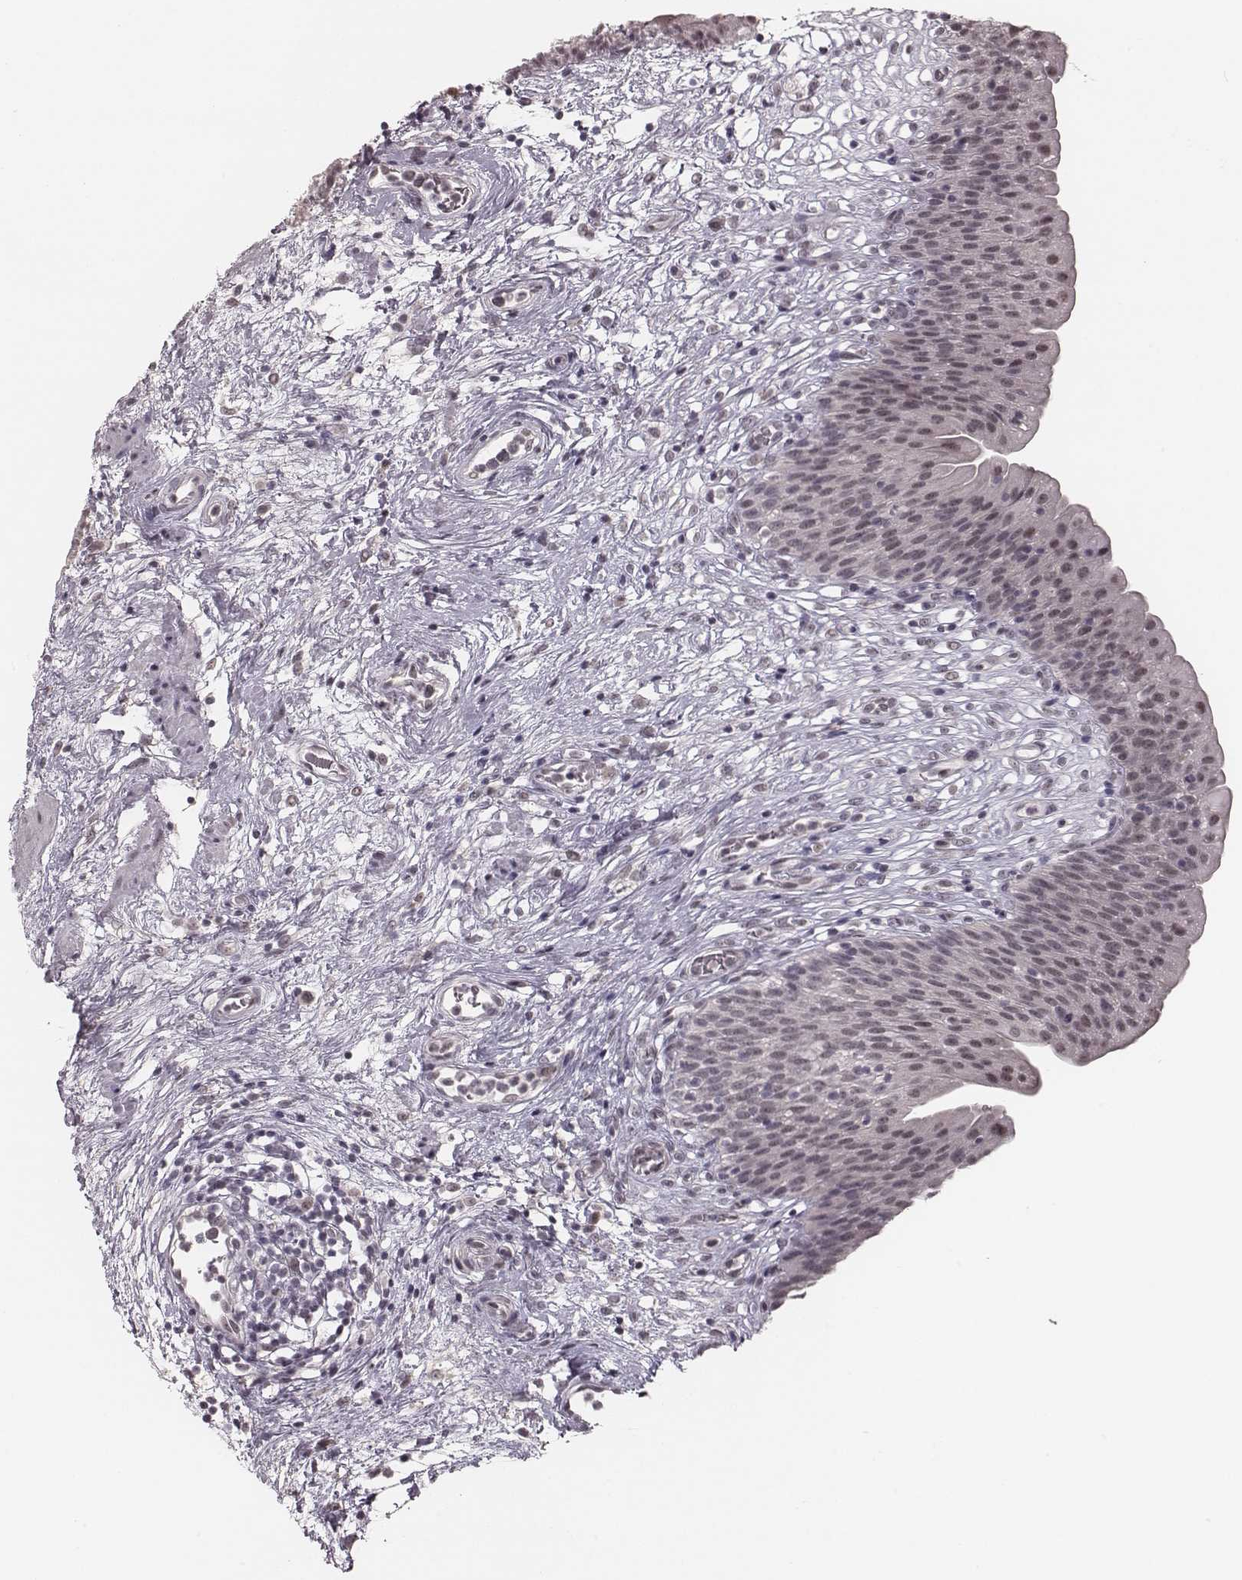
{"staining": {"intensity": "weak", "quantity": "<25%", "location": "nuclear"}, "tissue": "urinary bladder", "cell_type": "Urothelial cells", "image_type": "normal", "snomed": [{"axis": "morphology", "description": "Normal tissue, NOS"}, {"axis": "topography", "description": "Urinary bladder"}], "caption": "Urothelial cells are negative for protein expression in unremarkable human urinary bladder. The staining is performed using DAB (3,3'-diaminobenzidine) brown chromogen with nuclei counter-stained in using hematoxylin.", "gene": "RPGRIP1", "patient": {"sex": "male", "age": 76}}